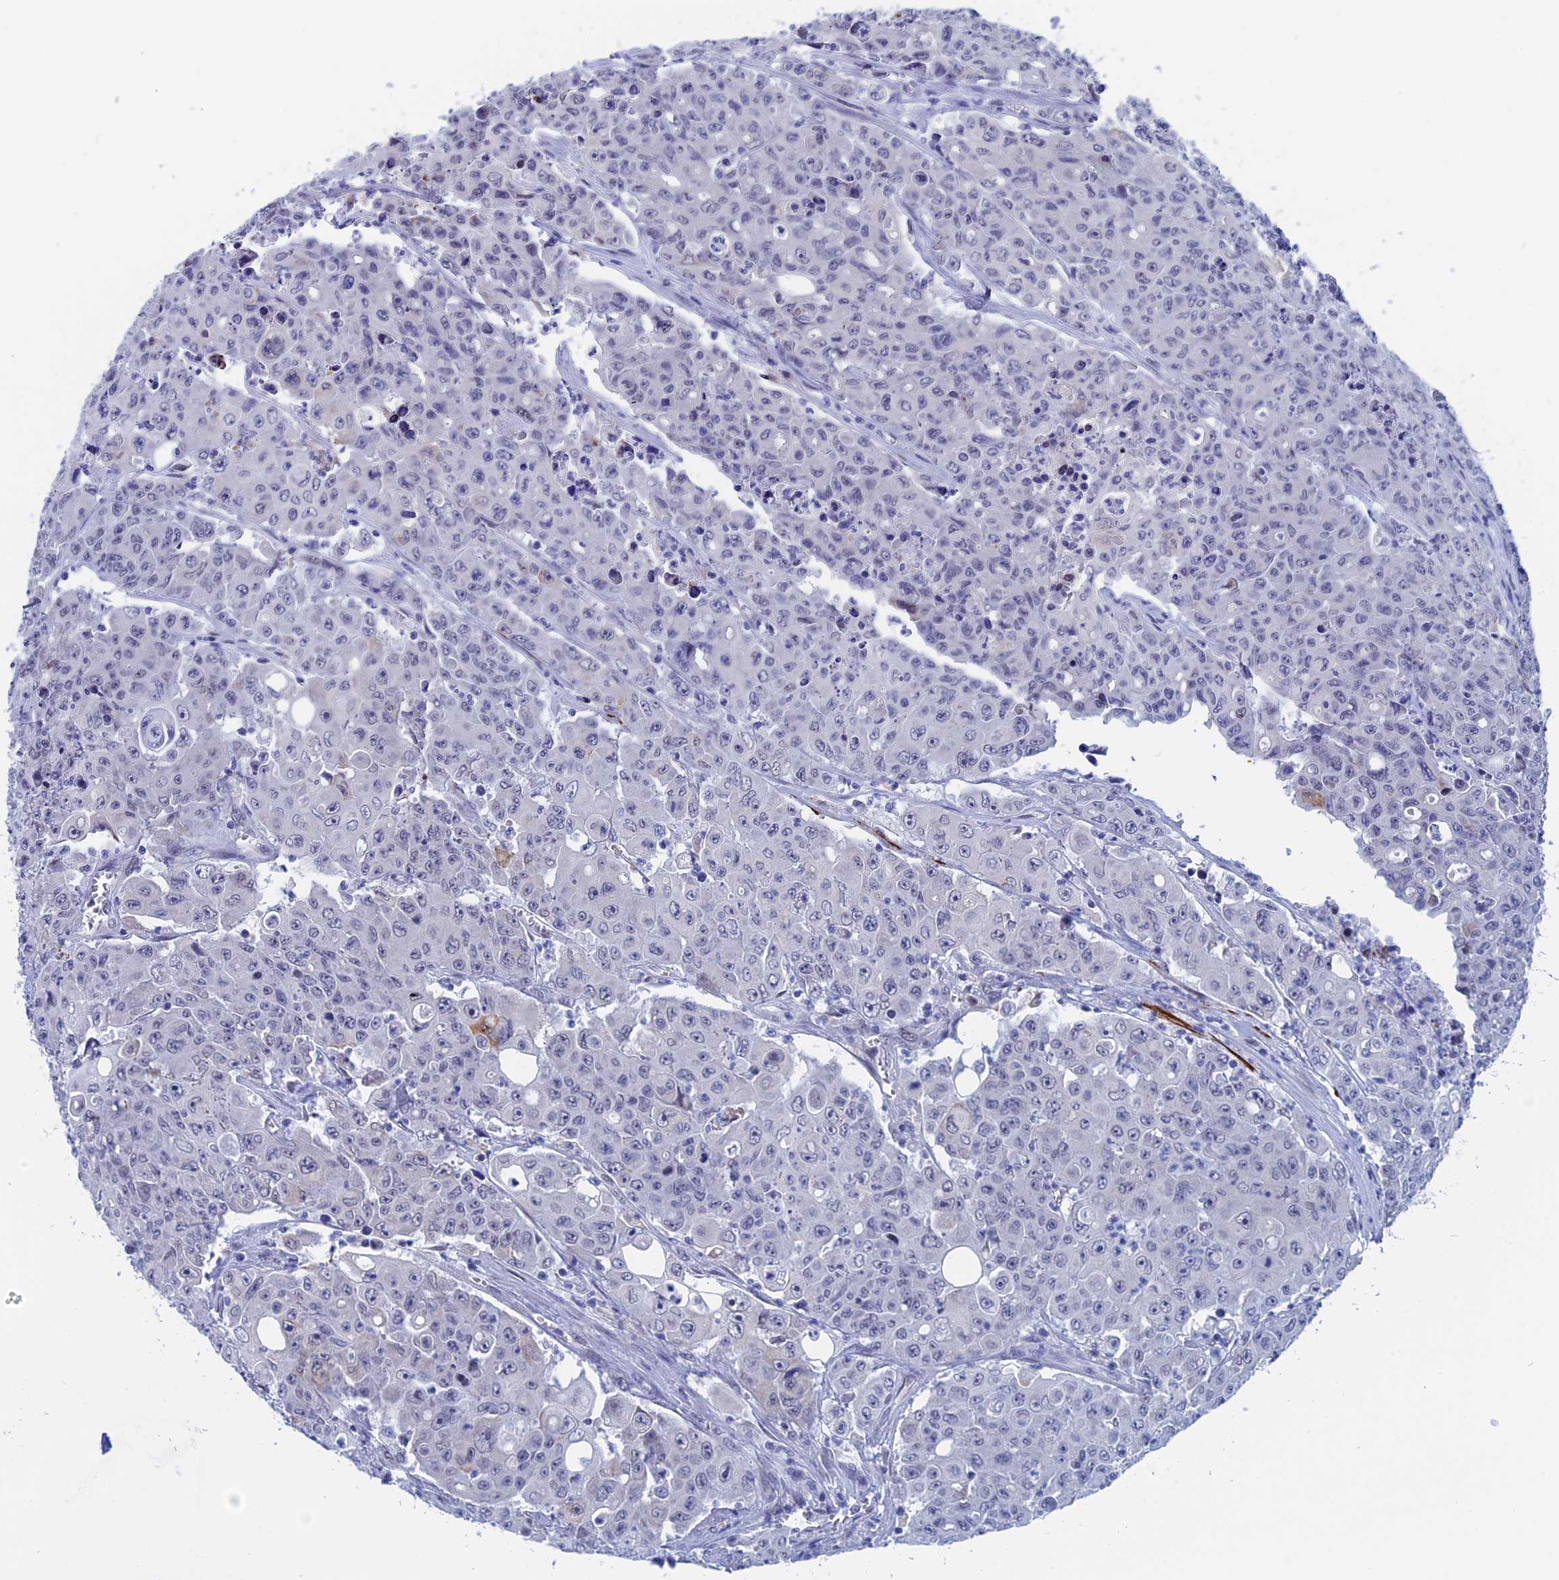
{"staining": {"intensity": "negative", "quantity": "none", "location": "none"}, "tissue": "colorectal cancer", "cell_type": "Tumor cells", "image_type": "cancer", "snomed": [{"axis": "morphology", "description": "Adenocarcinoma, NOS"}, {"axis": "topography", "description": "Colon"}], "caption": "A high-resolution photomicrograph shows immunohistochemistry (IHC) staining of colorectal cancer (adenocarcinoma), which reveals no significant expression in tumor cells. (Stains: DAB immunohistochemistry with hematoxylin counter stain, Microscopy: brightfield microscopy at high magnification).", "gene": "WDR83", "patient": {"sex": "male", "age": 51}}